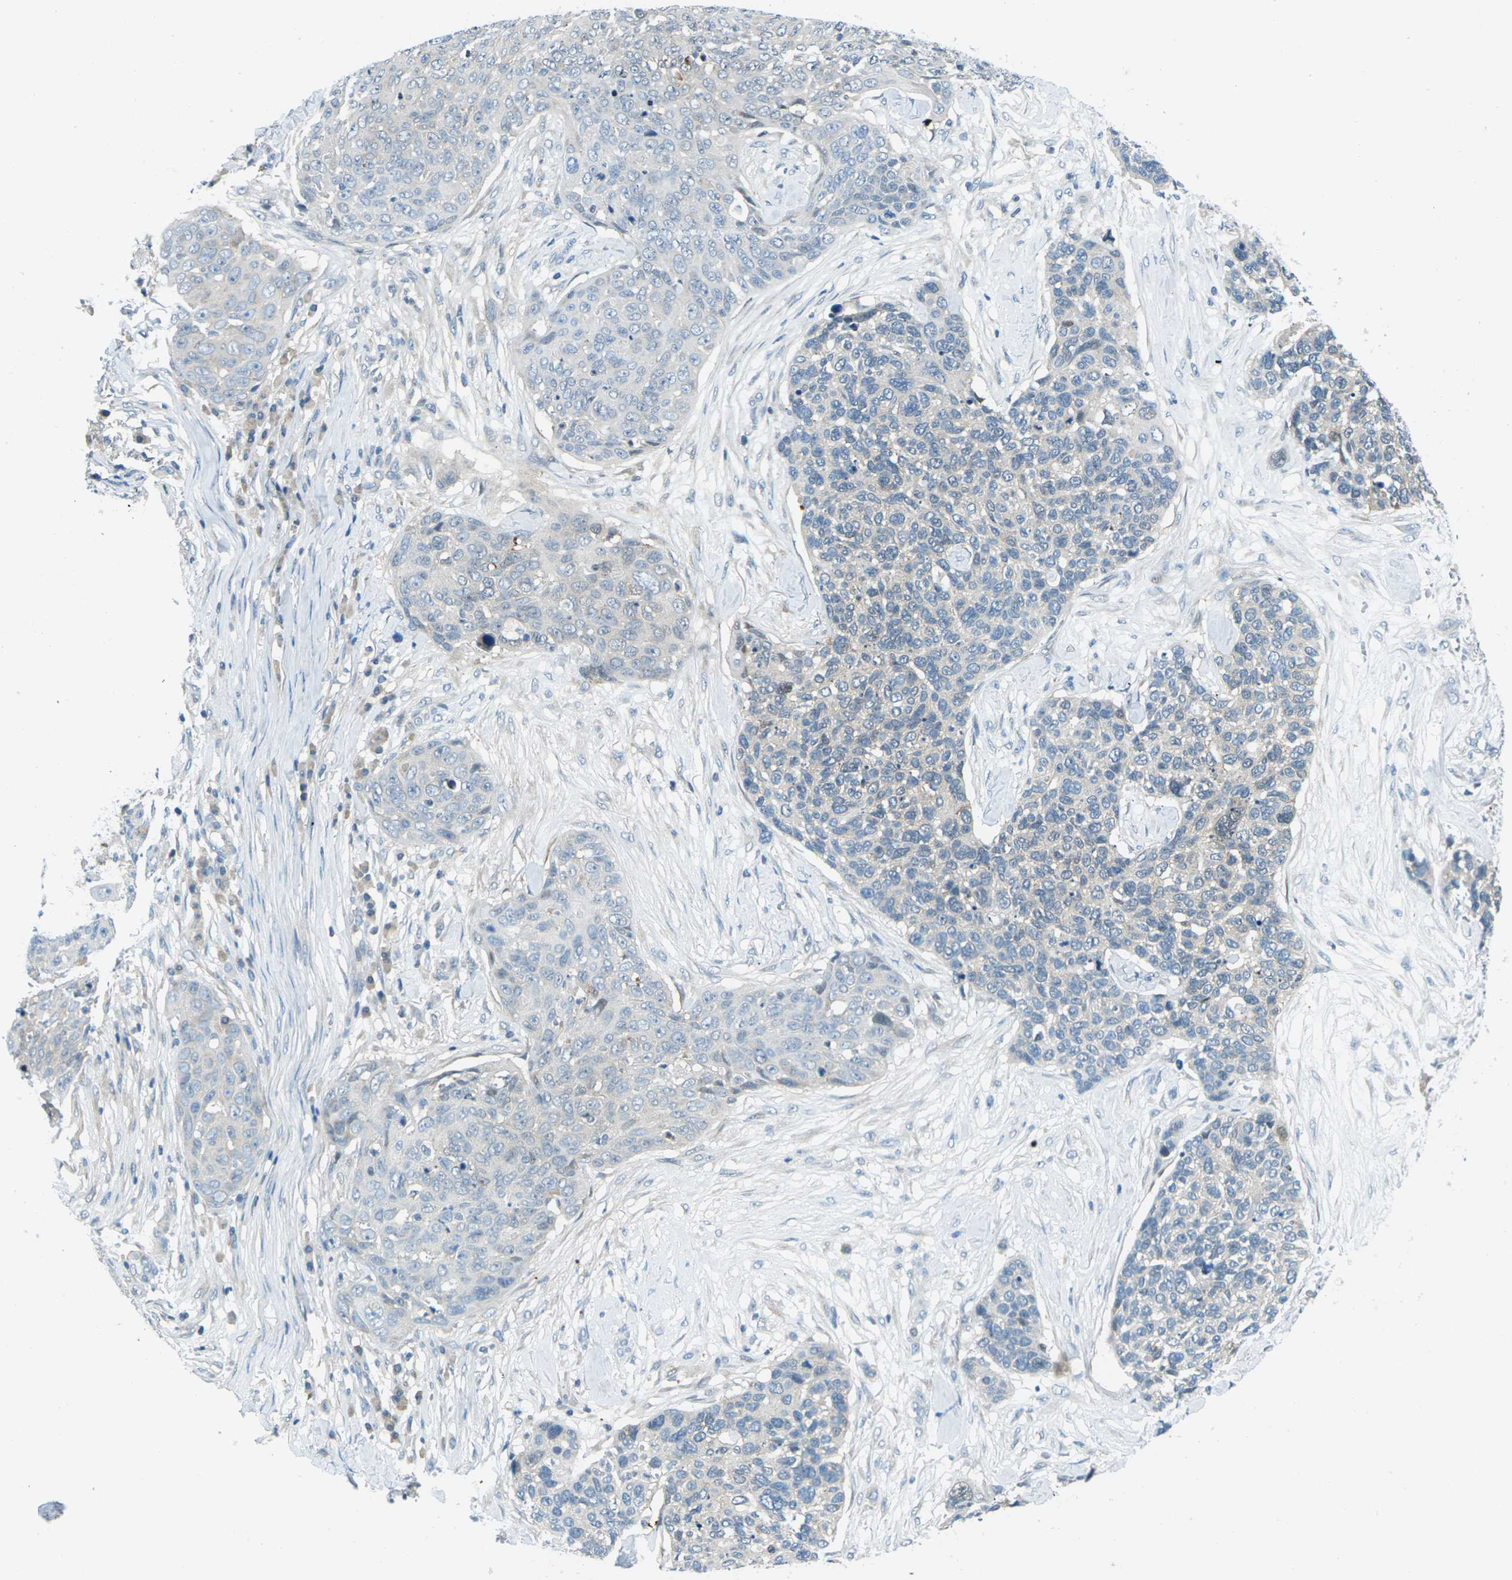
{"staining": {"intensity": "negative", "quantity": "none", "location": "none"}, "tissue": "skin cancer", "cell_type": "Tumor cells", "image_type": "cancer", "snomed": [{"axis": "morphology", "description": "Squamous cell carcinoma in situ, NOS"}, {"axis": "morphology", "description": "Squamous cell carcinoma, NOS"}, {"axis": "topography", "description": "Skin"}], "caption": "This is an immunohistochemistry micrograph of squamous cell carcinoma in situ (skin). There is no staining in tumor cells.", "gene": "NANOS2", "patient": {"sex": "male", "age": 93}}